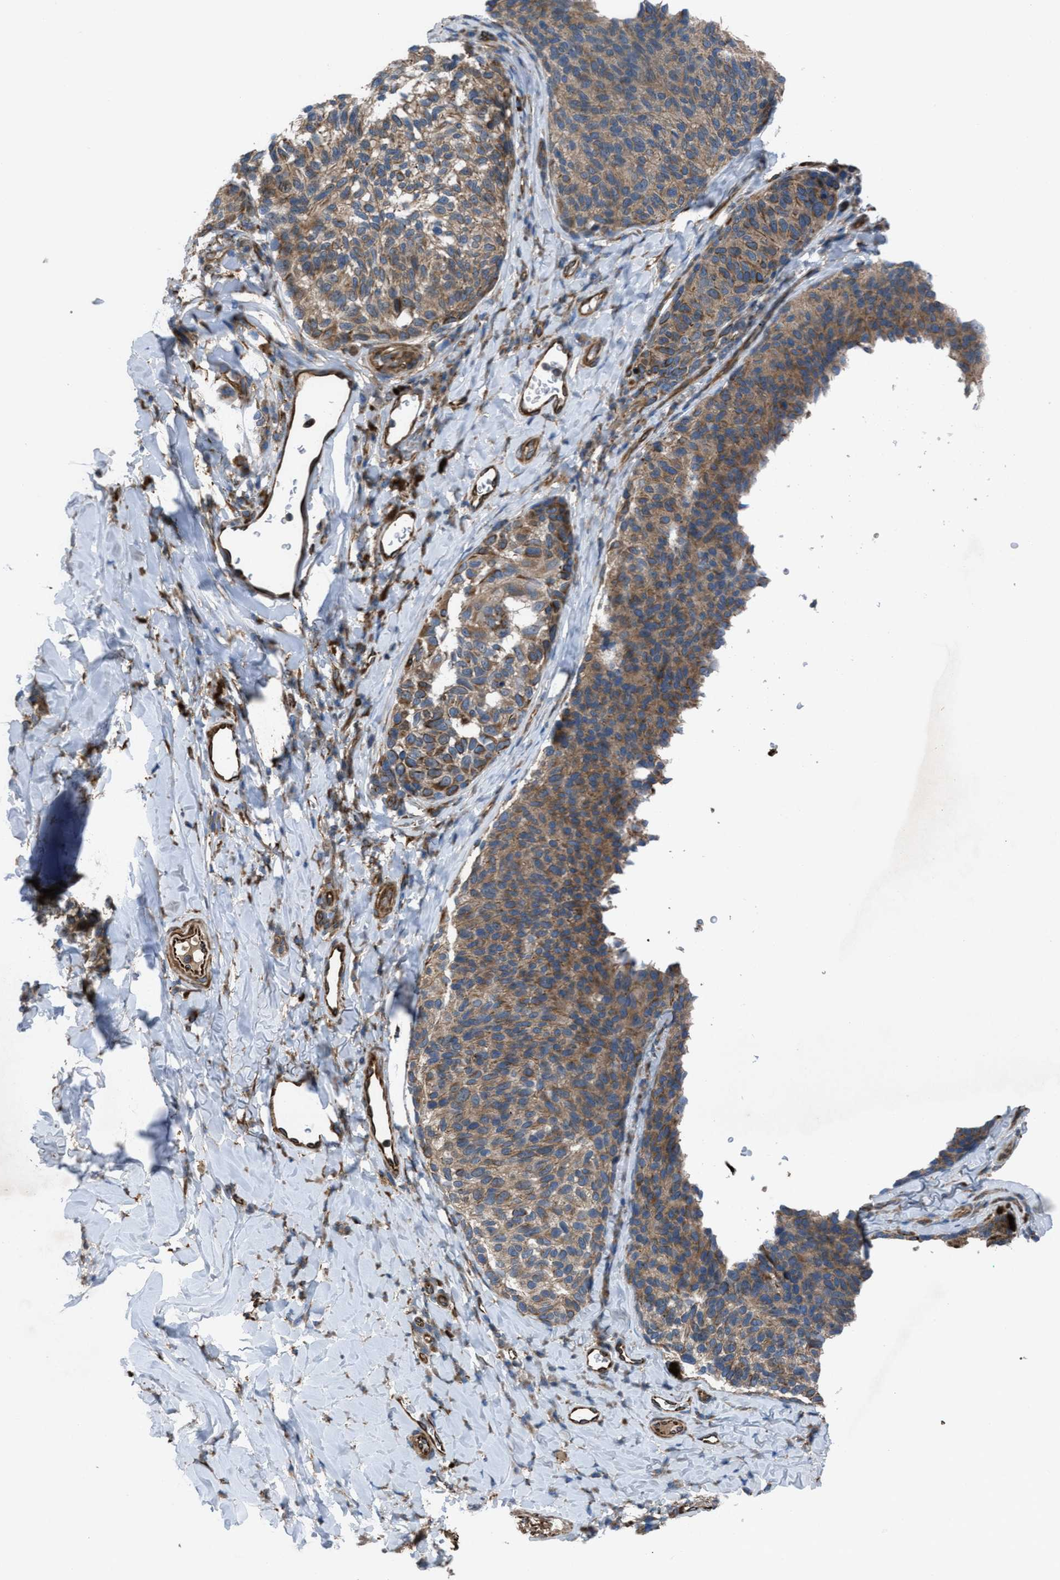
{"staining": {"intensity": "moderate", "quantity": ">75%", "location": "cytoplasmic/membranous"}, "tissue": "melanoma", "cell_type": "Tumor cells", "image_type": "cancer", "snomed": [{"axis": "morphology", "description": "Malignant melanoma, NOS"}, {"axis": "topography", "description": "Skin"}], "caption": "A medium amount of moderate cytoplasmic/membranous expression is seen in about >75% of tumor cells in malignant melanoma tissue. (Brightfield microscopy of DAB IHC at high magnification).", "gene": "SLC6A9", "patient": {"sex": "female", "age": 73}}